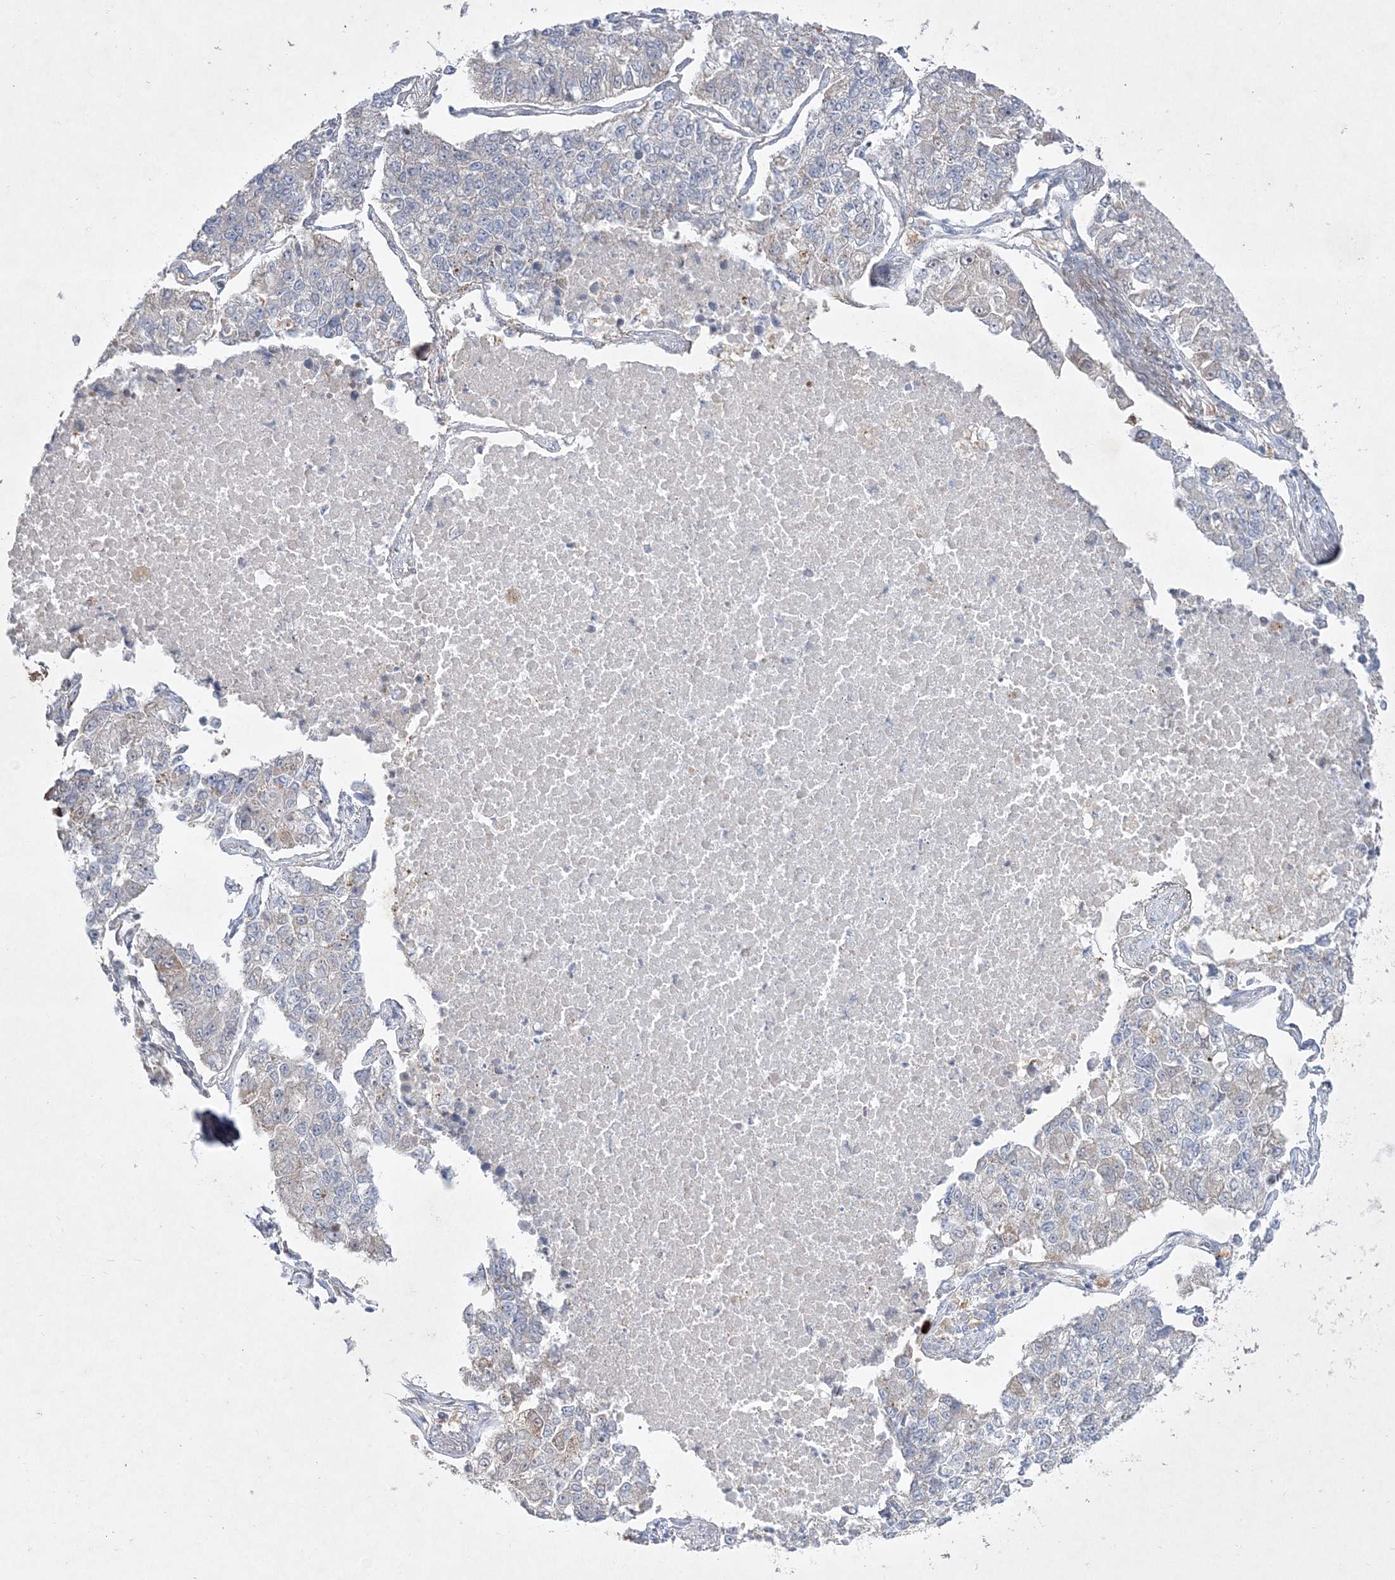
{"staining": {"intensity": "negative", "quantity": "none", "location": "none"}, "tissue": "lung cancer", "cell_type": "Tumor cells", "image_type": "cancer", "snomed": [{"axis": "morphology", "description": "Adenocarcinoma, NOS"}, {"axis": "topography", "description": "Lung"}], "caption": "A photomicrograph of human lung cancer (adenocarcinoma) is negative for staining in tumor cells.", "gene": "CLNK", "patient": {"sex": "male", "age": 49}}